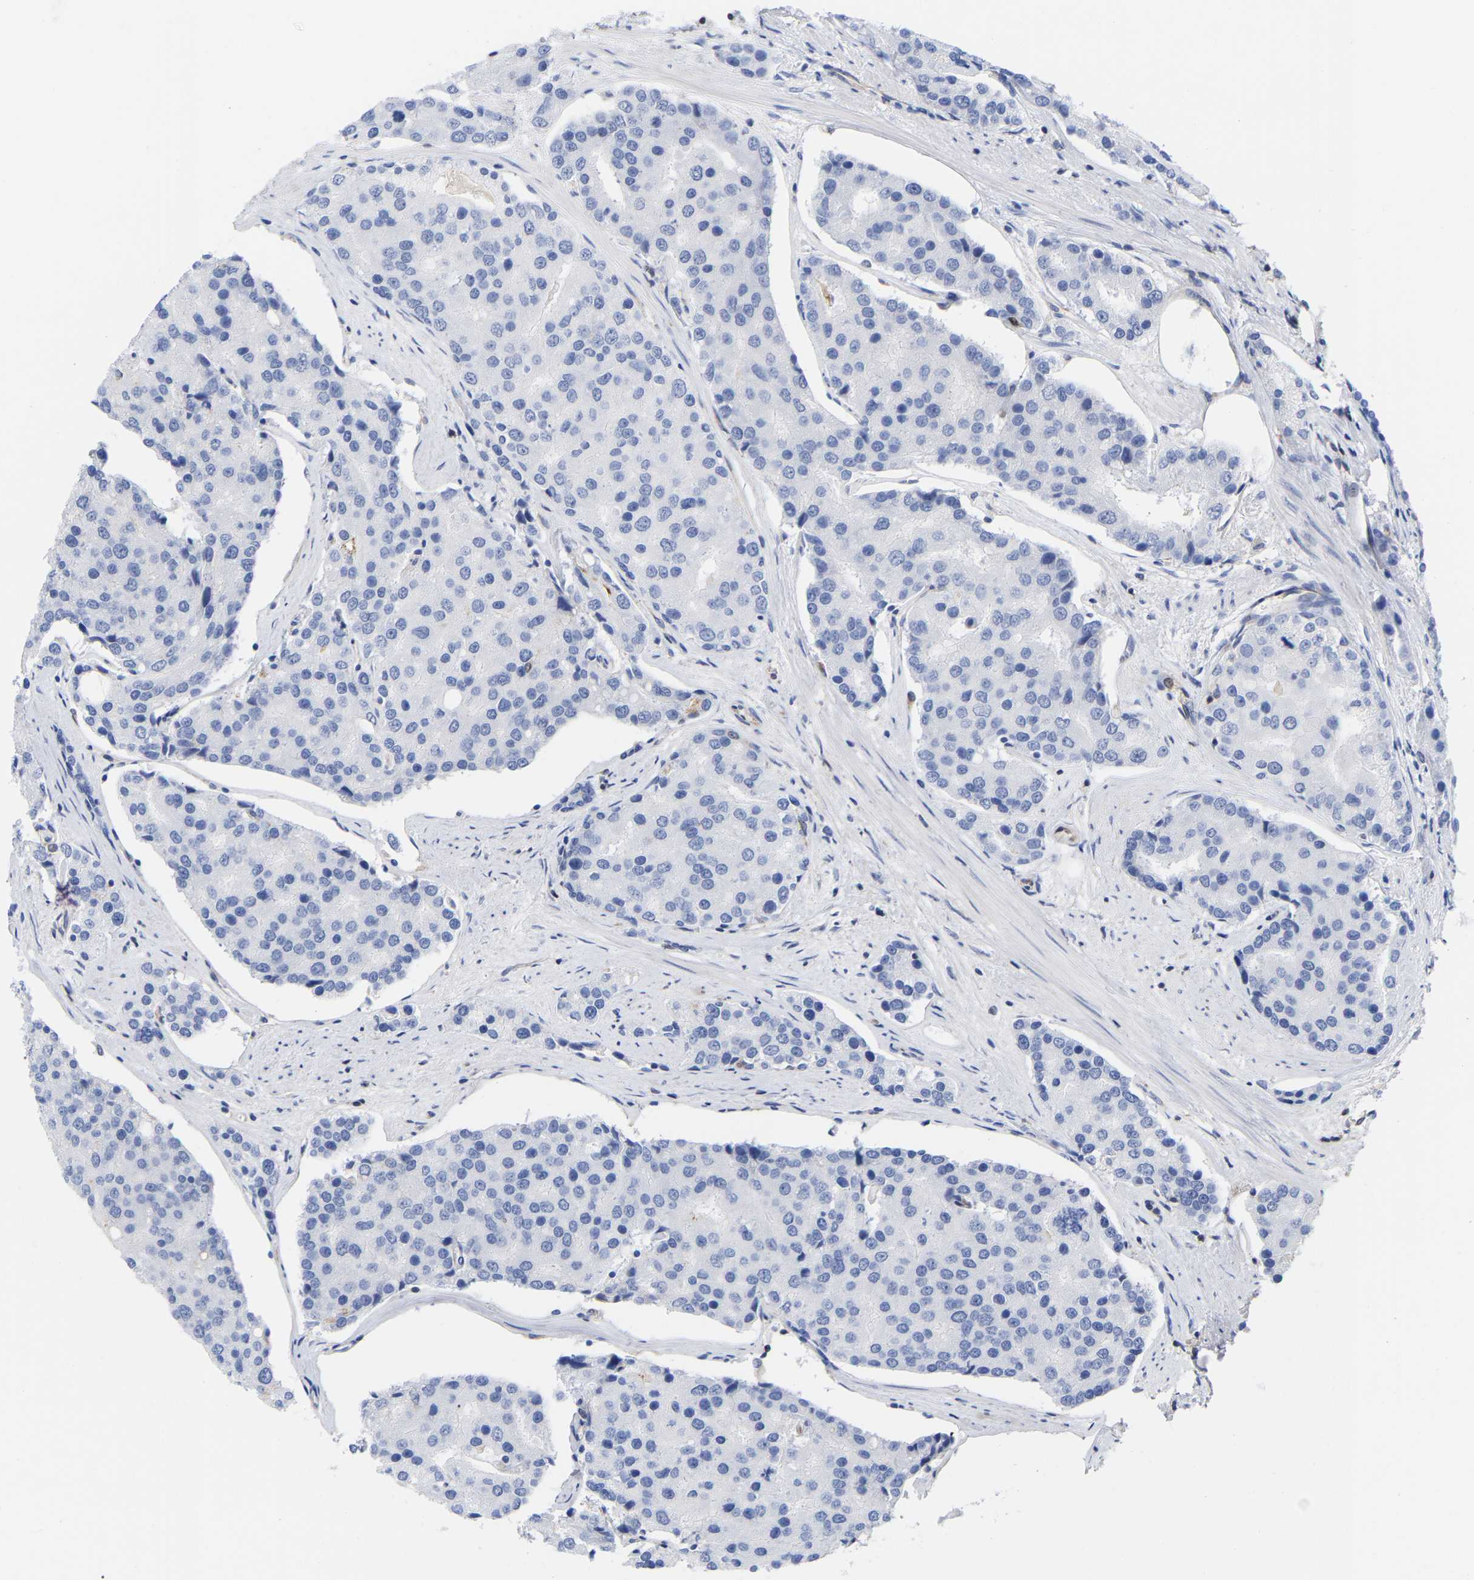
{"staining": {"intensity": "negative", "quantity": "none", "location": "none"}, "tissue": "prostate cancer", "cell_type": "Tumor cells", "image_type": "cancer", "snomed": [{"axis": "morphology", "description": "Adenocarcinoma, High grade"}, {"axis": "topography", "description": "Prostate"}], "caption": "Human prostate high-grade adenocarcinoma stained for a protein using immunohistochemistry demonstrates no expression in tumor cells.", "gene": "GIMAP4", "patient": {"sex": "male", "age": 50}}